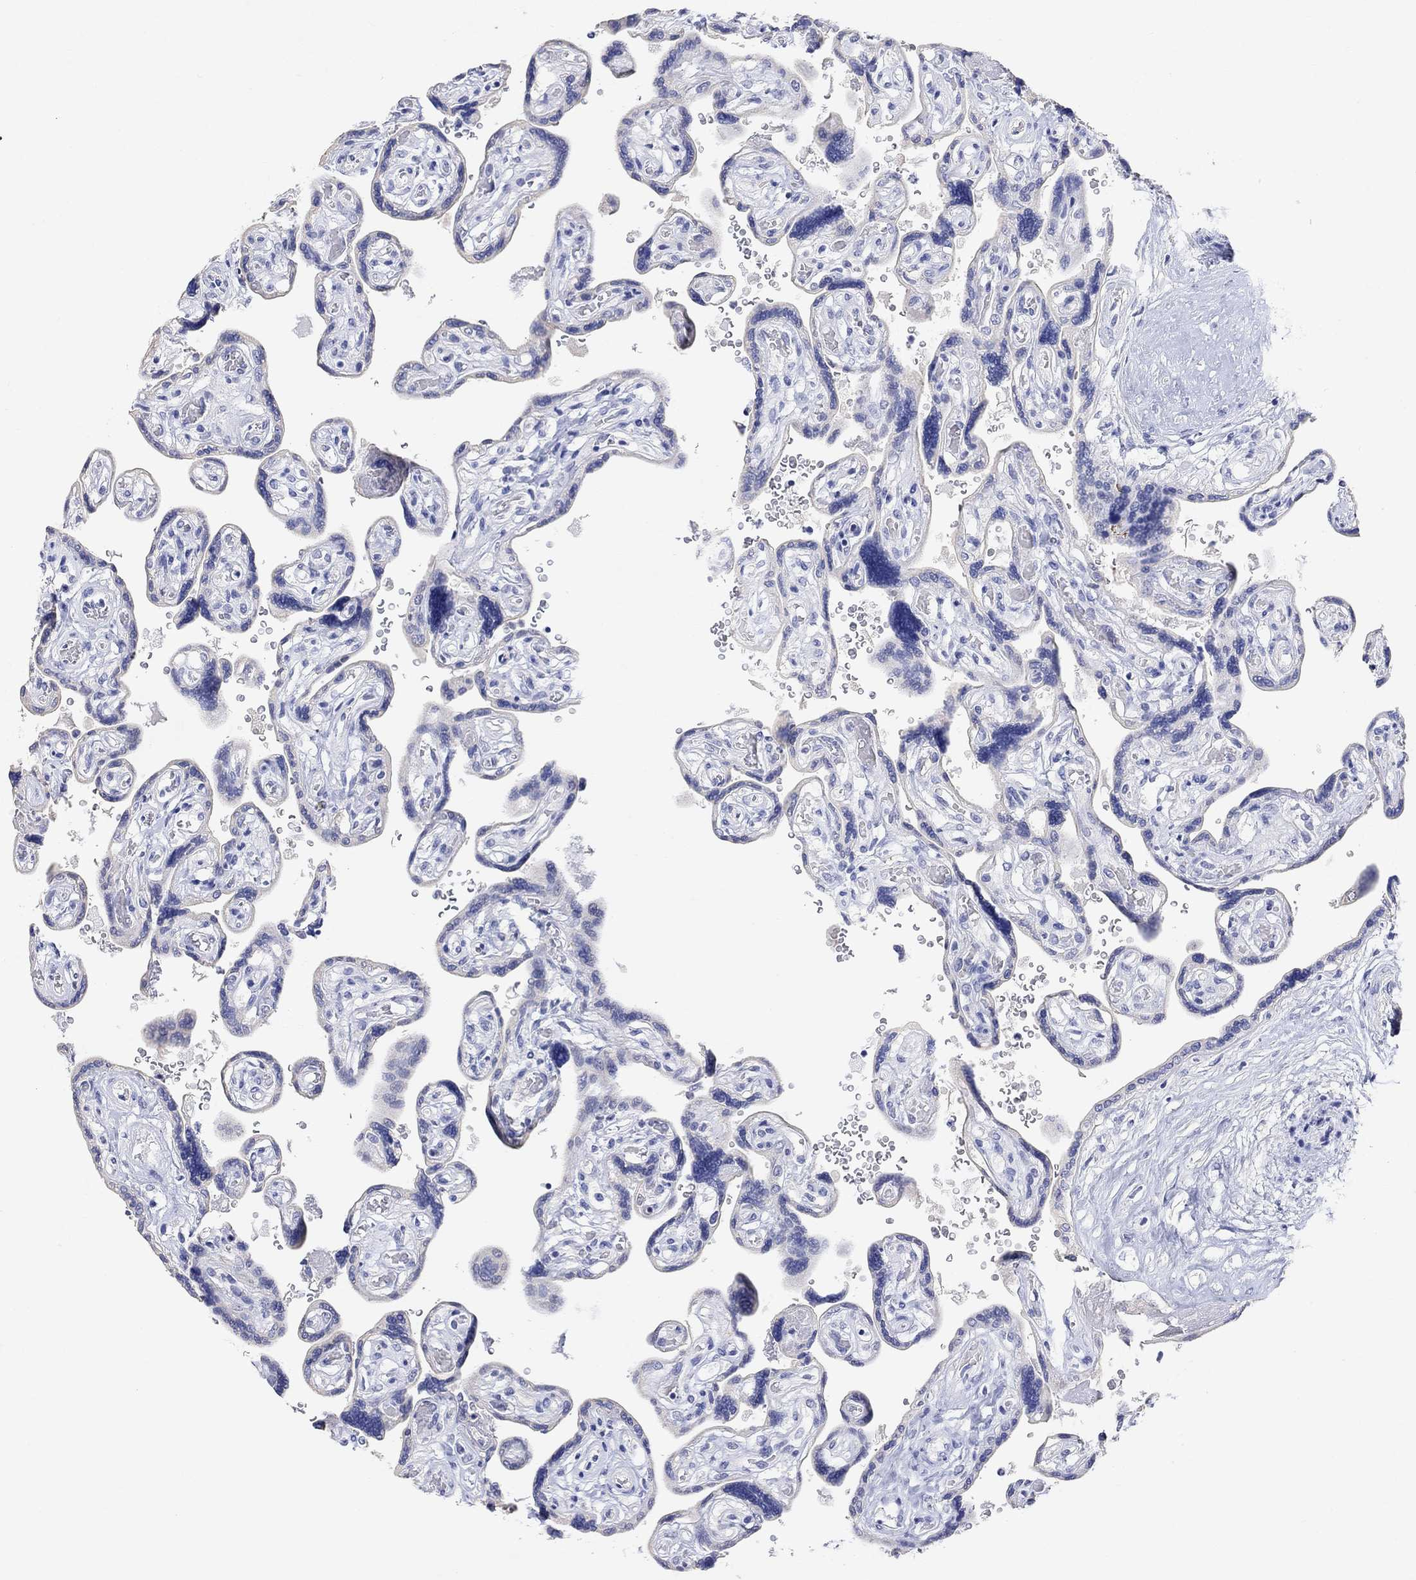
{"staining": {"intensity": "negative", "quantity": "none", "location": "none"}, "tissue": "placenta", "cell_type": "Decidual cells", "image_type": "normal", "snomed": [{"axis": "morphology", "description": "Normal tissue, NOS"}, {"axis": "topography", "description": "Placenta"}], "caption": "Immunohistochemistry of normal placenta exhibits no expression in decidual cells. Brightfield microscopy of immunohistochemistry (IHC) stained with DAB (3,3'-diaminobenzidine) (brown) and hematoxylin (blue), captured at high magnification.", "gene": "TYR", "patient": {"sex": "female", "age": 32}}